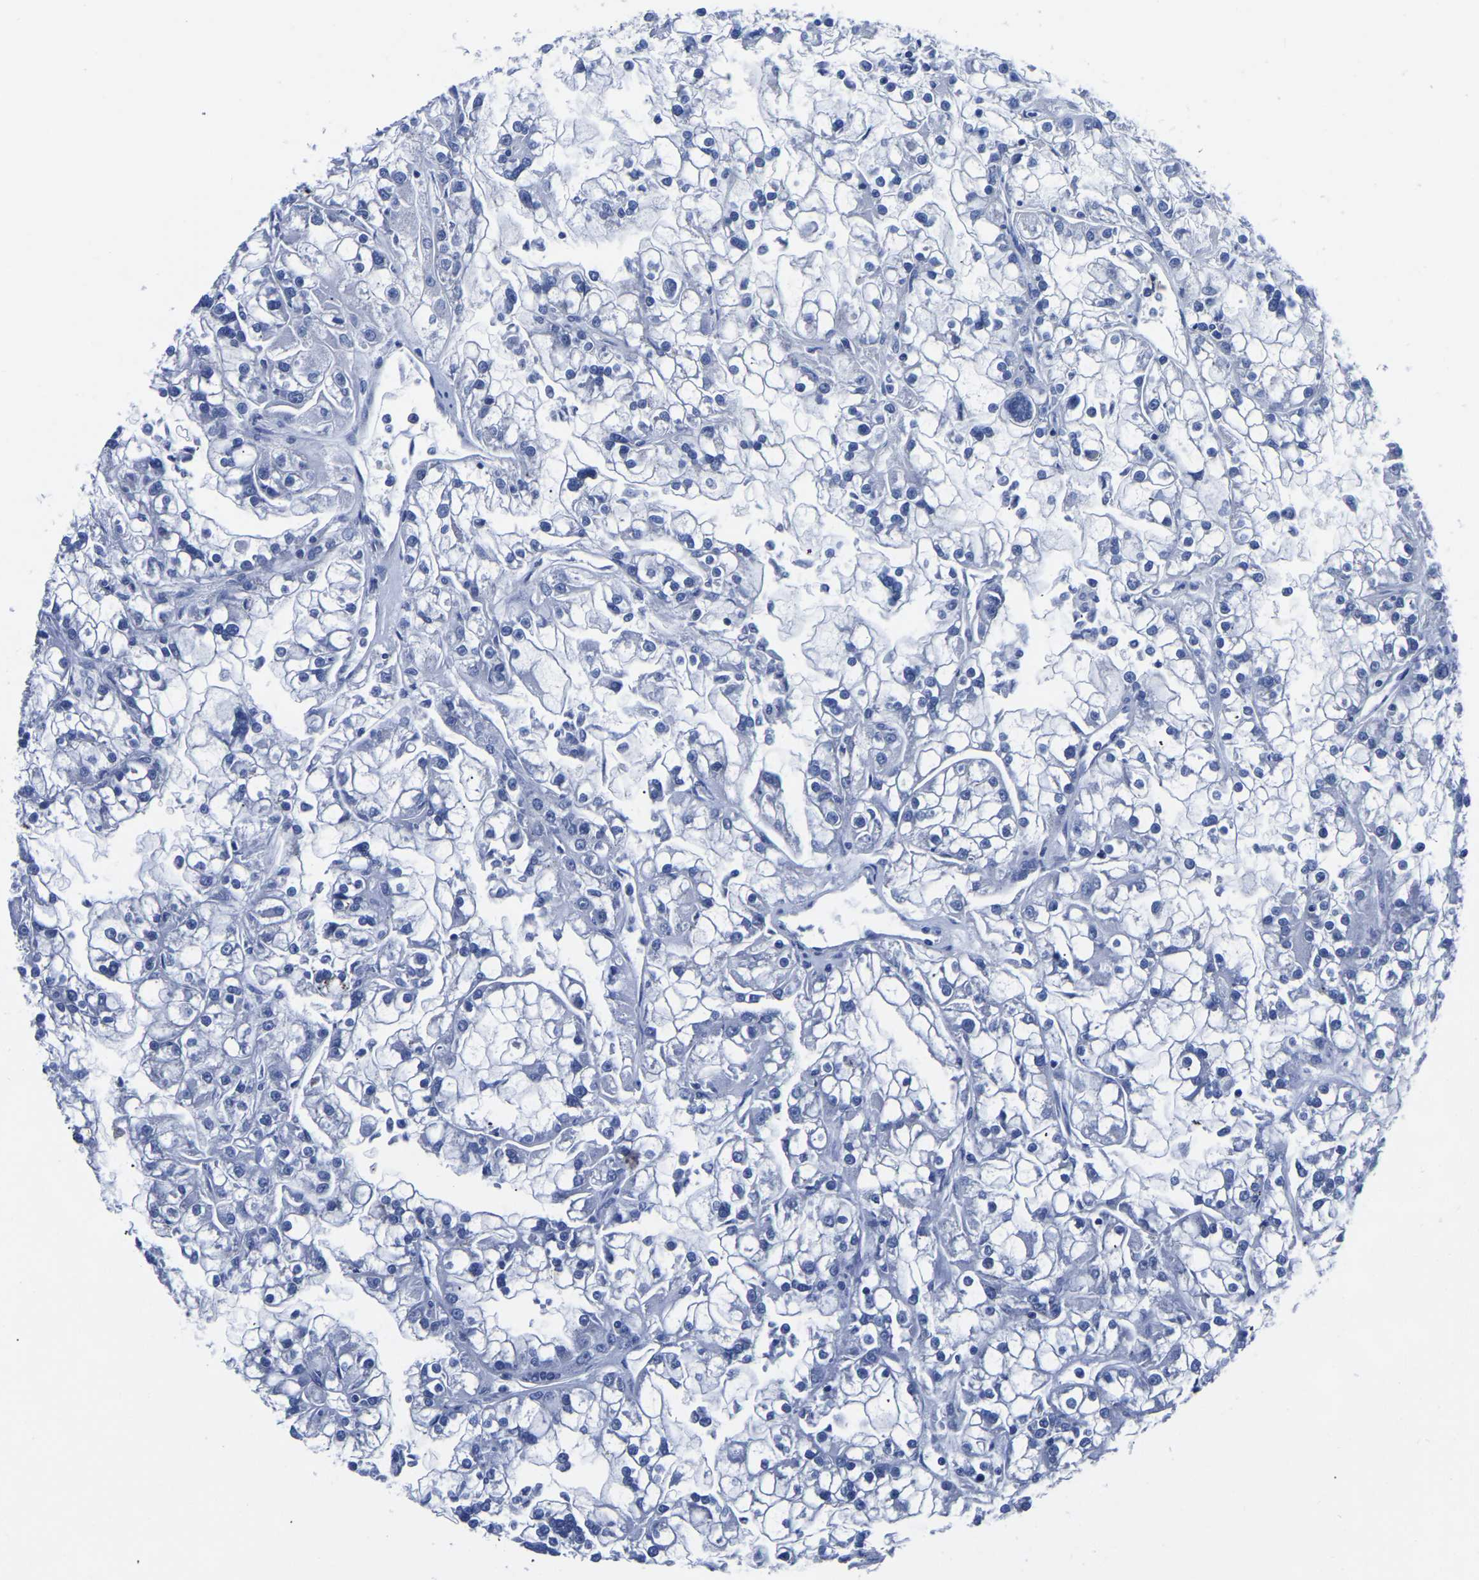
{"staining": {"intensity": "negative", "quantity": "none", "location": "none"}, "tissue": "renal cancer", "cell_type": "Tumor cells", "image_type": "cancer", "snomed": [{"axis": "morphology", "description": "Adenocarcinoma, NOS"}, {"axis": "topography", "description": "Kidney"}], "caption": "A micrograph of renal cancer stained for a protein demonstrates no brown staining in tumor cells.", "gene": "TFG", "patient": {"sex": "female", "age": 52}}